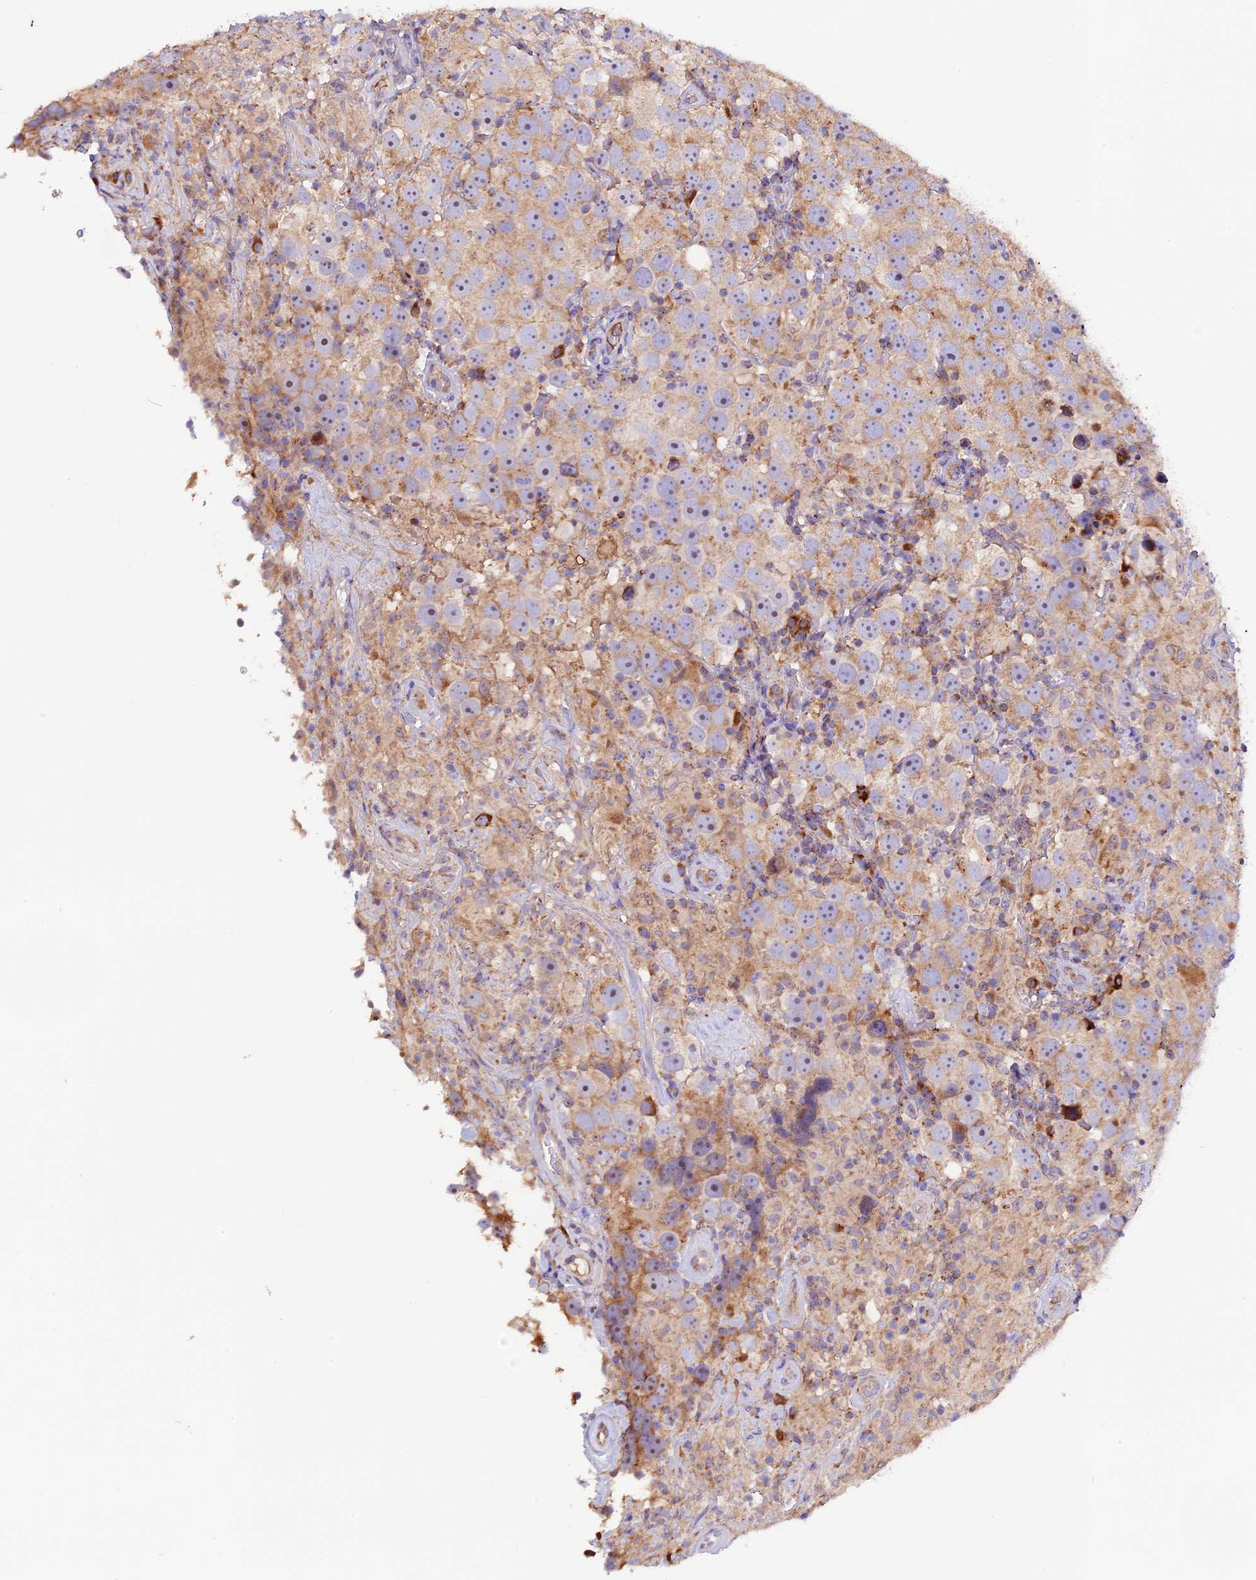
{"staining": {"intensity": "moderate", "quantity": "25%-75%", "location": "cytoplasmic/membranous"}, "tissue": "testis cancer", "cell_type": "Tumor cells", "image_type": "cancer", "snomed": [{"axis": "morphology", "description": "Seminoma, NOS"}, {"axis": "topography", "description": "Testis"}], "caption": "Protein expression analysis of testis cancer demonstrates moderate cytoplasmic/membranous positivity in approximately 25%-75% of tumor cells.", "gene": "METTL22", "patient": {"sex": "male", "age": 49}}